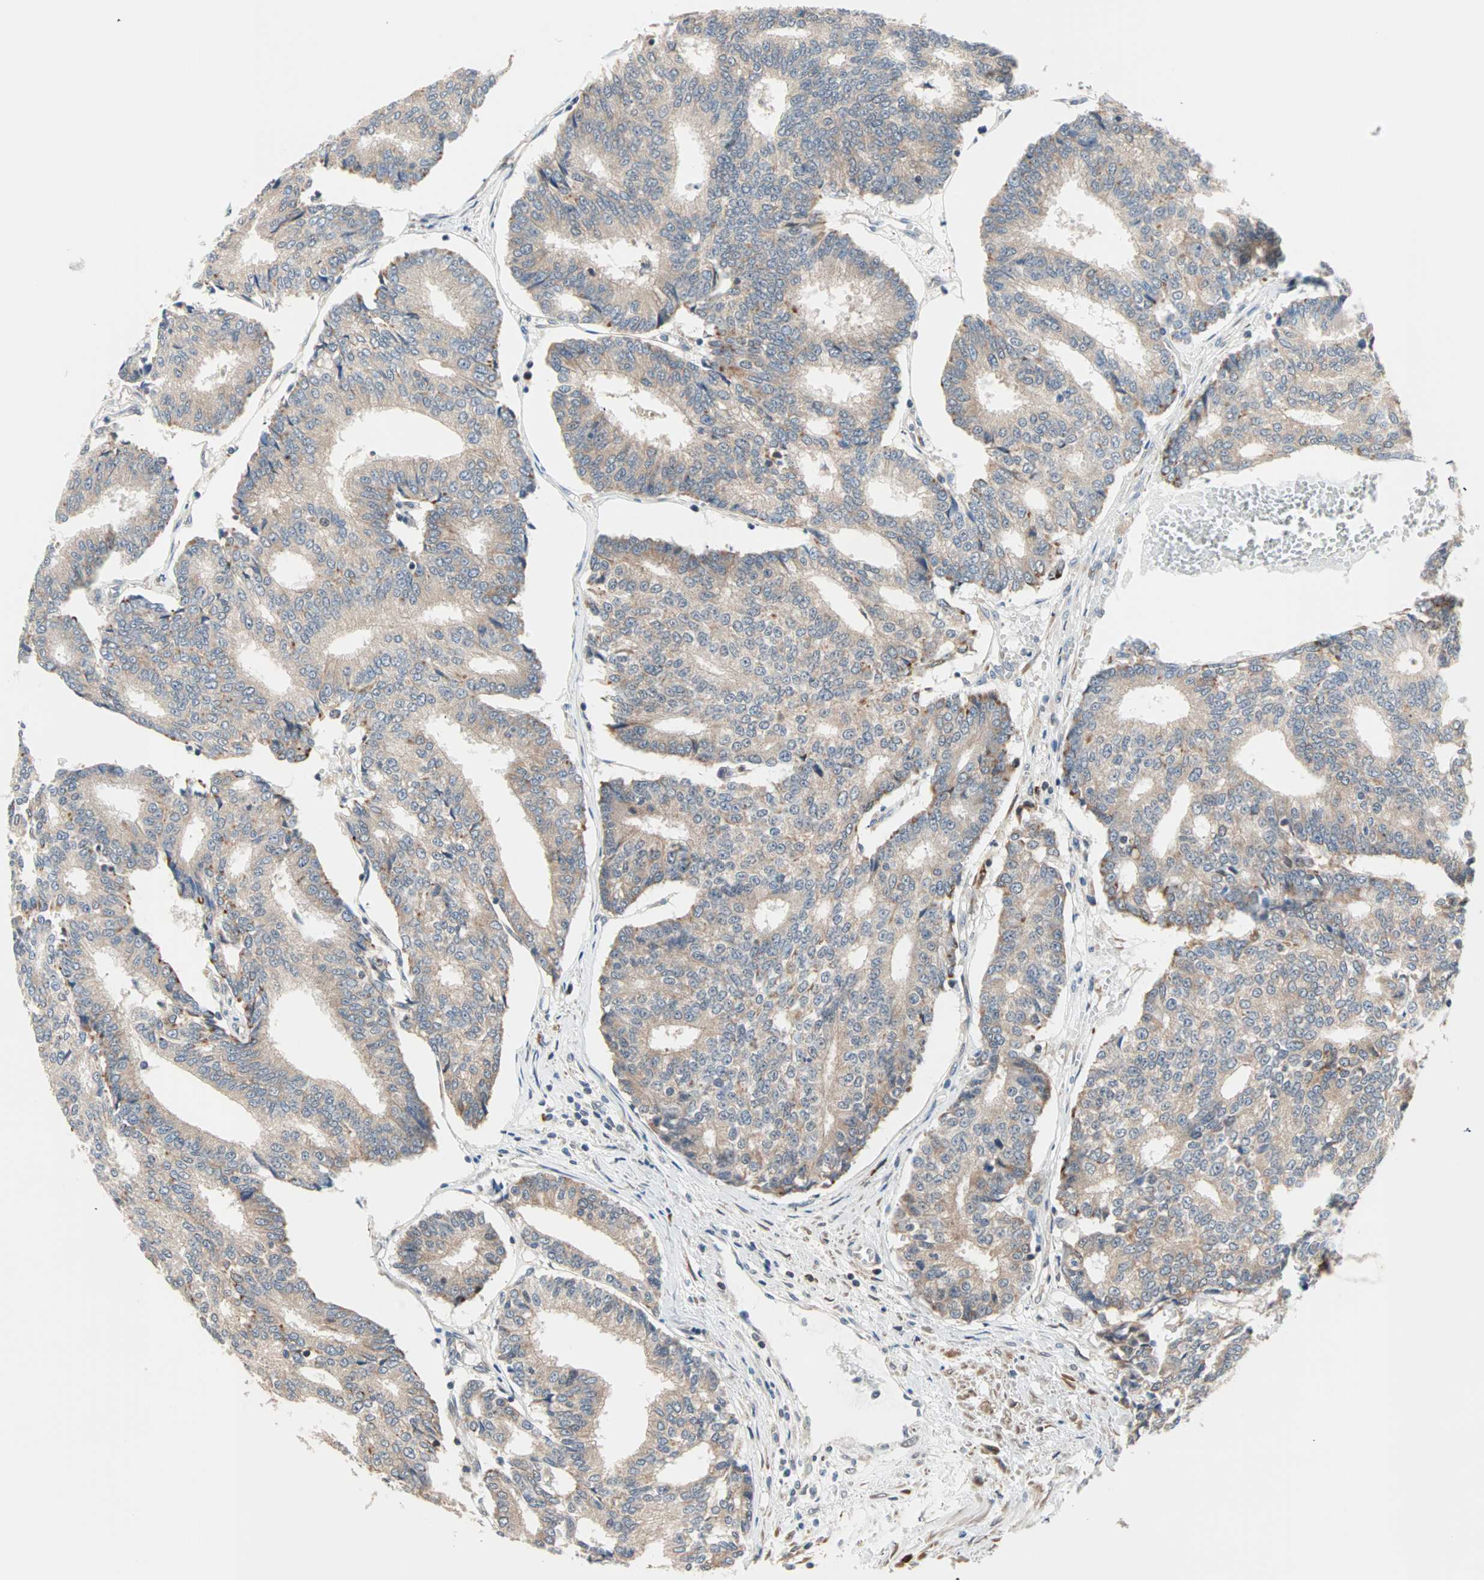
{"staining": {"intensity": "weak", "quantity": "25%-75%", "location": "cytoplasmic/membranous"}, "tissue": "prostate cancer", "cell_type": "Tumor cells", "image_type": "cancer", "snomed": [{"axis": "morphology", "description": "Adenocarcinoma, High grade"}, {"axis": "topography", "description": "Prostate"}], "caption": "Prostate adenocarcinoma (high-grade) stained for a protein displays weak cytoplasmic/membranous positivity in tumor cells.", "gene": "SAR1A", "patient": {"sex": "male", "age": 55}}